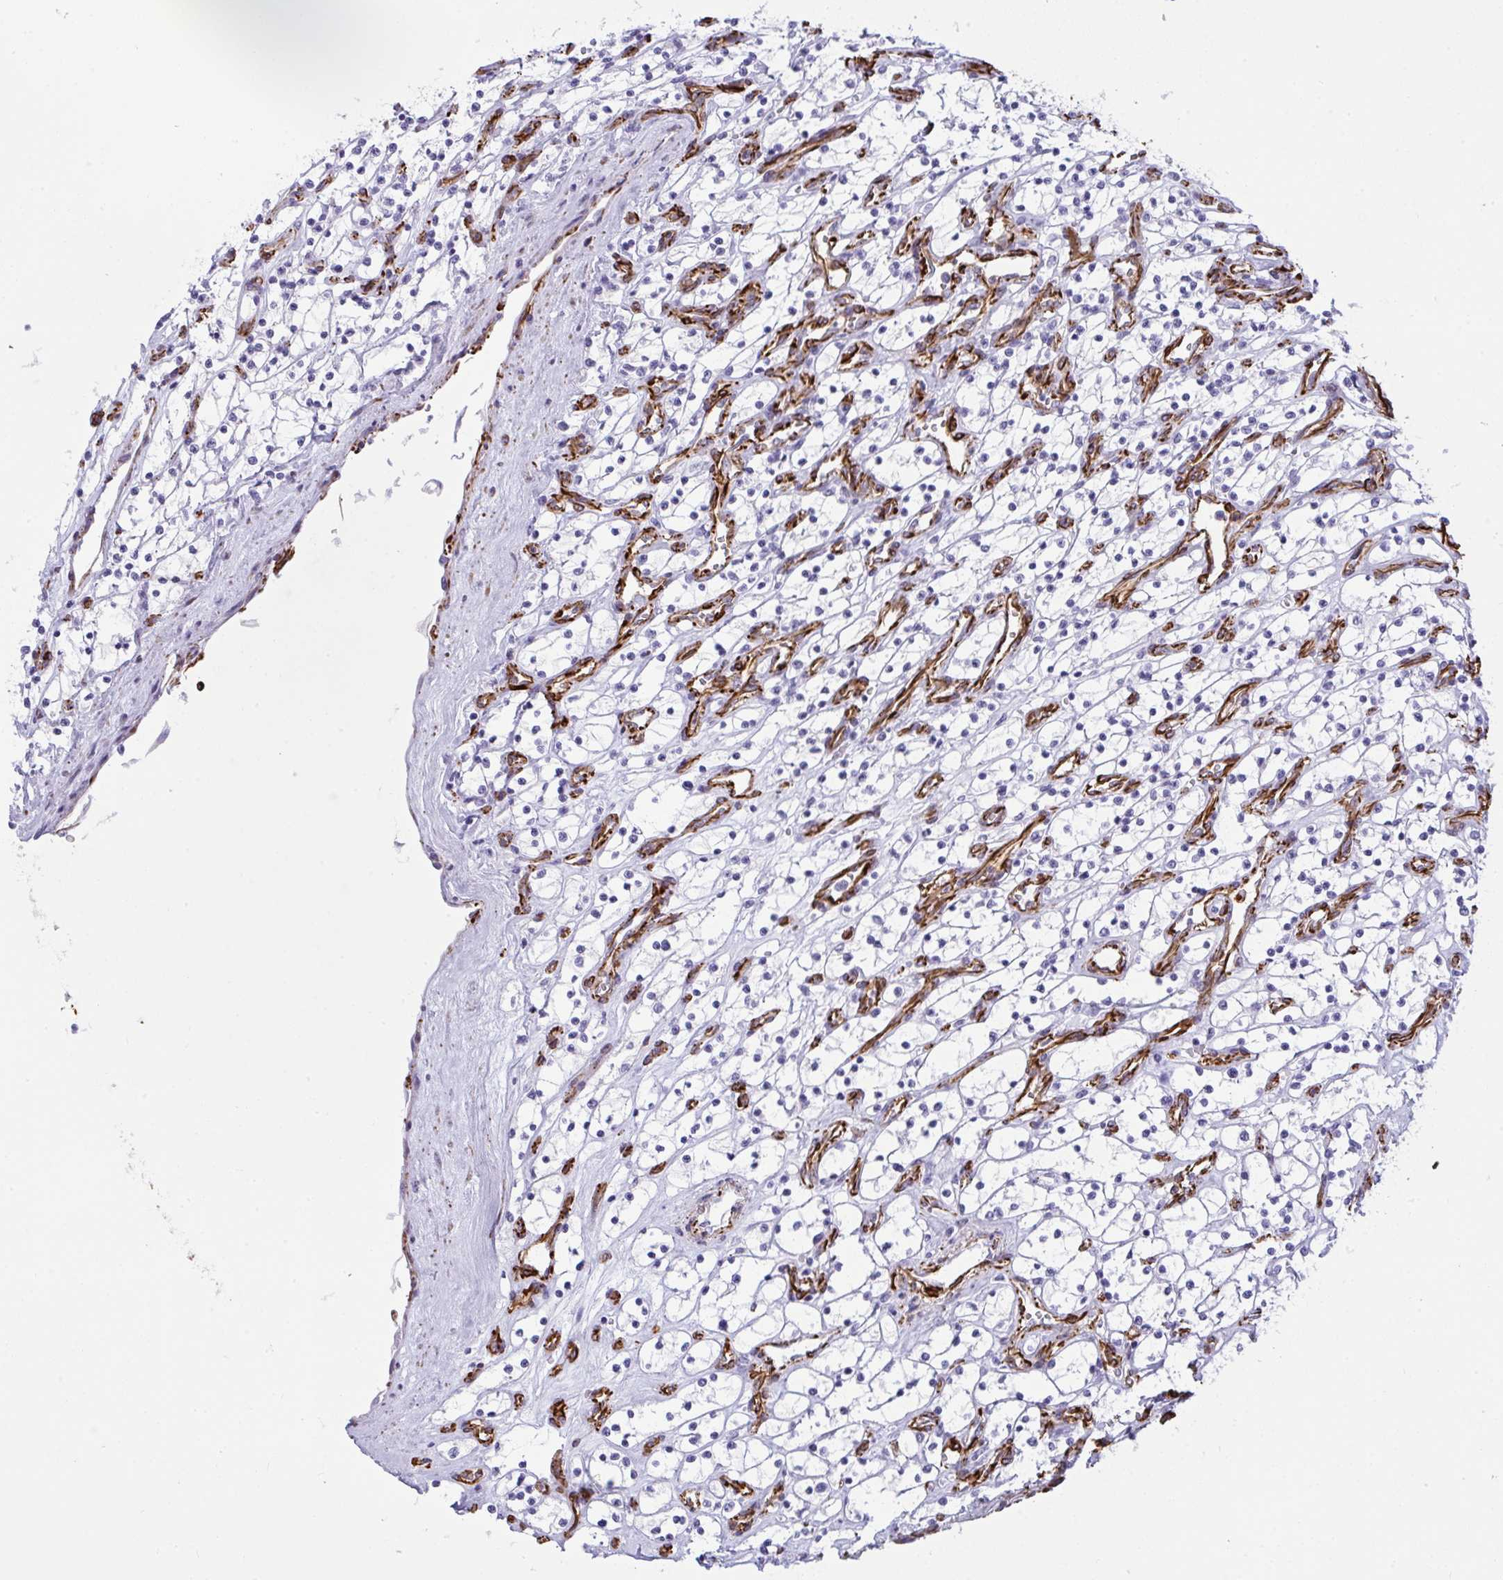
{"staining": {"intensity": "negative", "quantity": "none", "location": "none"}, "tissue": "renal cancer", "cell_type": "Tumor cells", "image_type": "cancer", "snomed": [{"axis": "morphology", "description": "Adenocarcinoma, NOS"}, {"axis": "topography", "description": "Kidney"}], "caption": "Photomicrograph shows no protein expression in tumor cells of adenocarcinoma (renal) tissue.", "gene": "SLC35B1", "patient": {"sex": "female", "age": 69}}